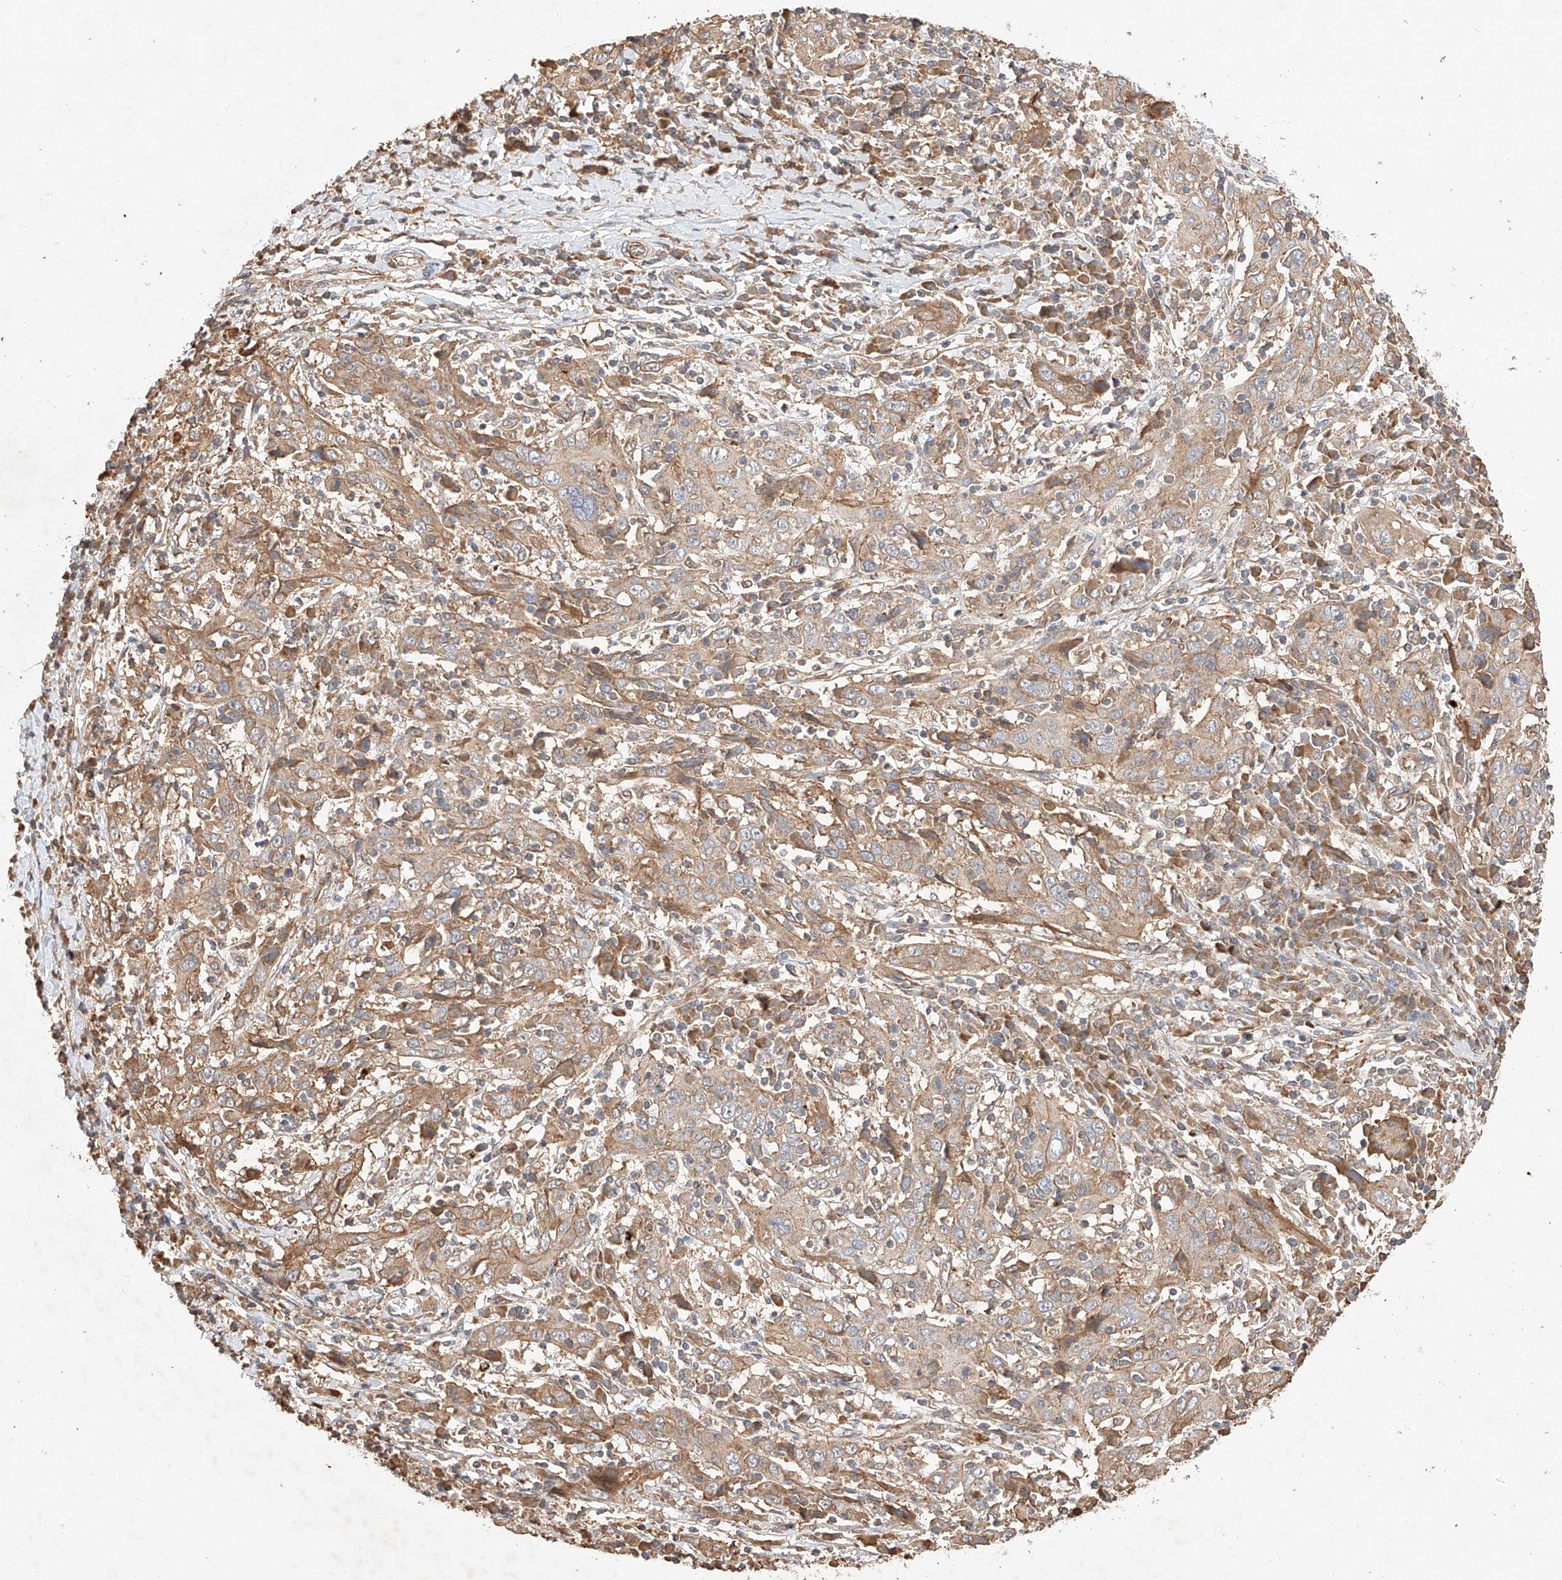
{"staining": {"intensity": "weak", "quantity": ">75%", "location": "cytoplasmic/membranous"}, "tissue": "cervical cancer", "cell_type": "Tumor cells", "image_type": "cancer", "snomed": [{"axis": "morphology", "description": "Squamous cell carcinoma, NOS"}, {"axis": "topography", "description": "Cervix"}], "caption": "Immunohistochemistry (DAB) staining of human cervical cancer exhibits weak cytoplasmic/membranous protein expression in about >75% of tumor cells.", "gene": "SUSD6", "patient": {"sex": "female", "age": 46}}